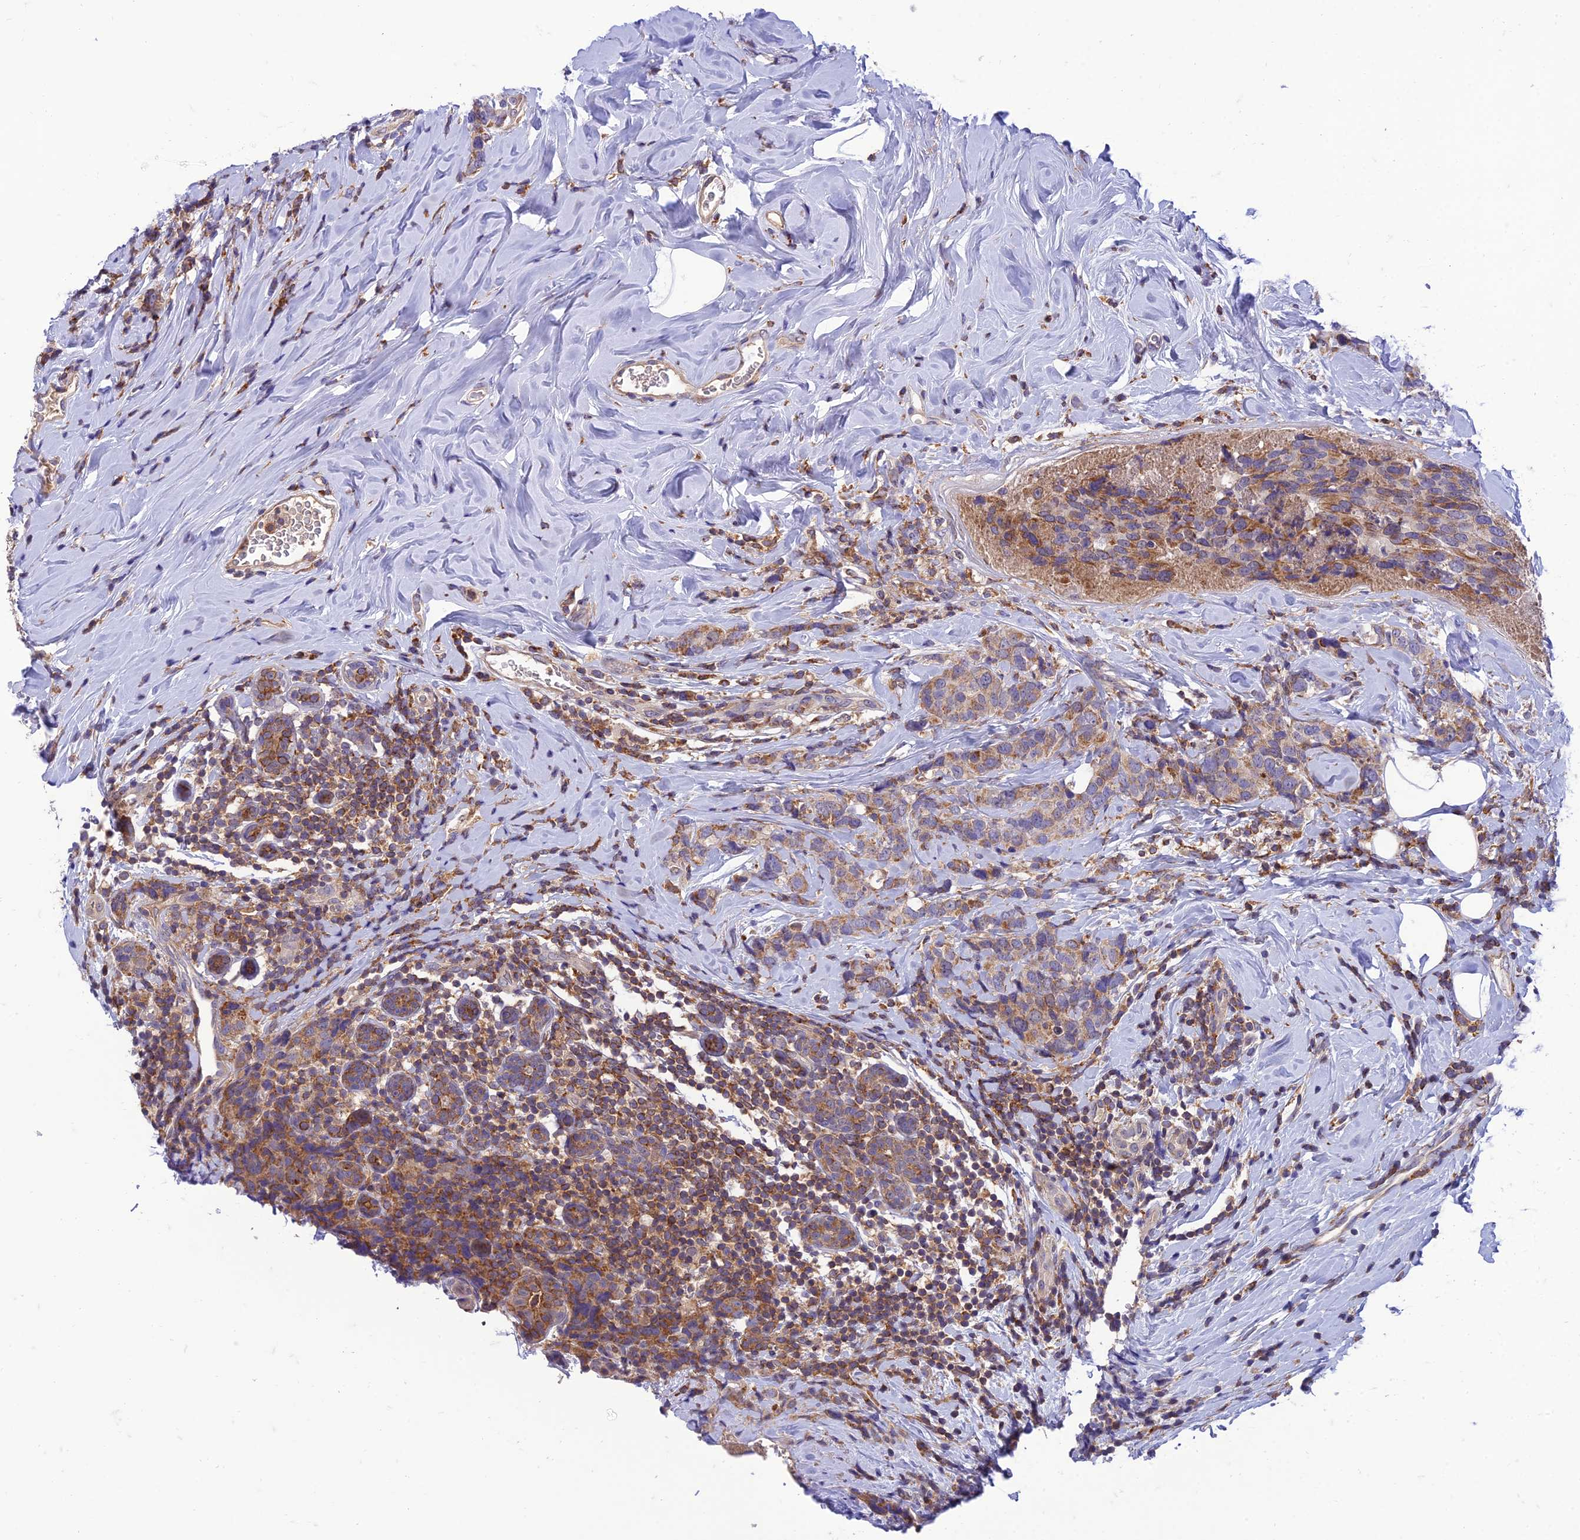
{"staining": {"intensity": "moderate", "quantity": ">75%", "location": "cytoplasmic/membranous"}, "tissue": "breast cancer", "cell_type": "Tumor cells", "image_type": "cancer", "snomed": [{"axis": "morphology", "description": "Lobular carcinoma"}, {"axis": "topography", "description": "Breast"}], "caption": "IHC micrograph of neoplastic tissue: breast cancer stained using immunohistochemistry exhibits medium levels of moderate protein expression localized specifically in the cytoplasmic/membranous of tumor cells, appearing as a cytoplasmic/membranous brown color.", "gene": "IRAK3", "patient": {"sex": "female", "age": 59}}